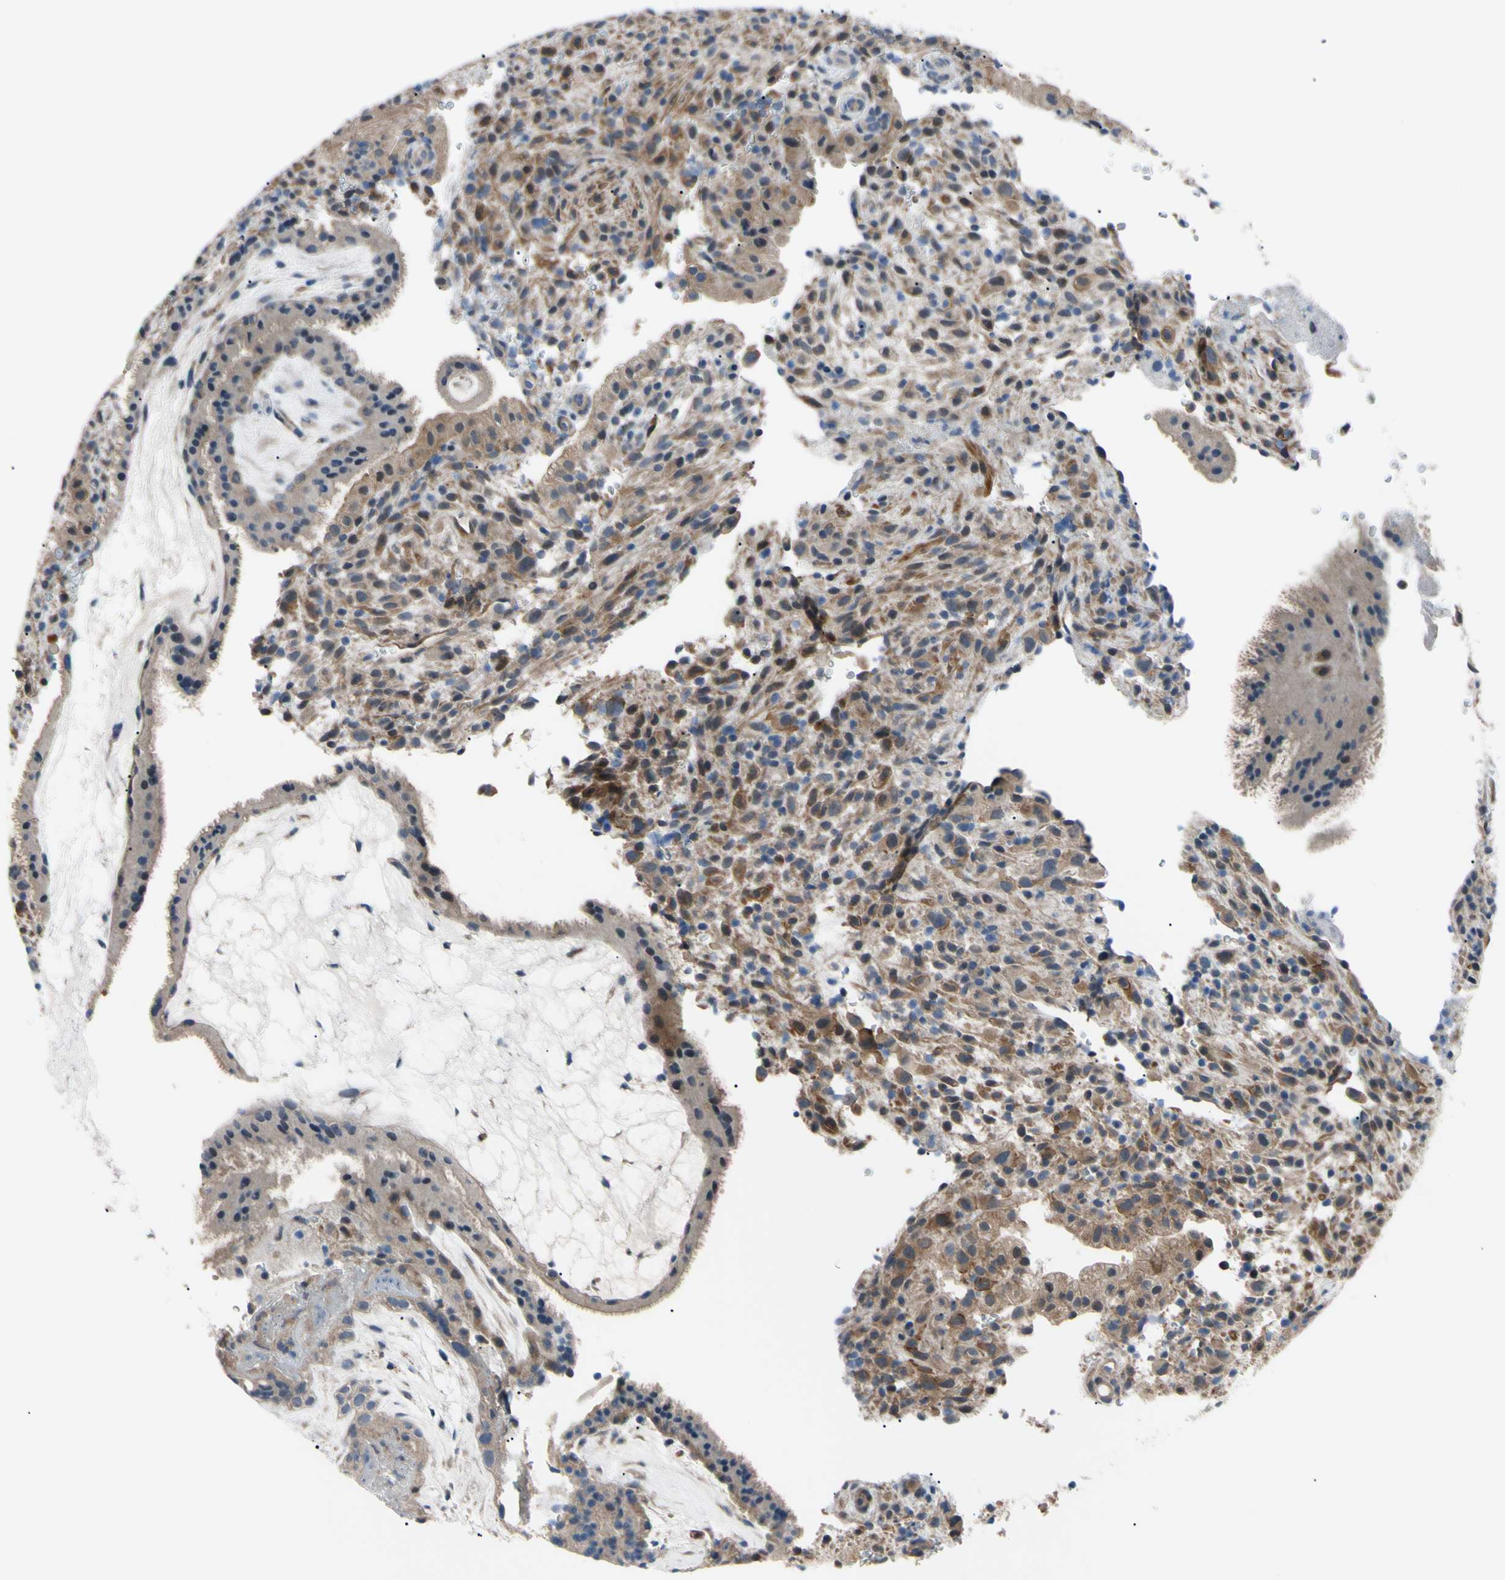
{"staining": {"intensity": "weak", "quantity": "25%-75%", "location": "cytoplasmic/membranous"}, "tissue": "placenta", "cell_type": "Trophoblastic cells", "image_type": "normal", "snomed": [{"axis": "morphology", "description": "Normal tissue, NOS"}, {"axis": "topography", "description": "Placenta"}], "caption": "Protein staining of benign placenta demonstrates weak cytoplasmic/membranous positivity in about 25%-75% of trophoblastic cells. (Brightfield microscopy of DAB IHC at high magnification).", "gene": "SVIL", "patient": {"sex": "female", "age": 19}}